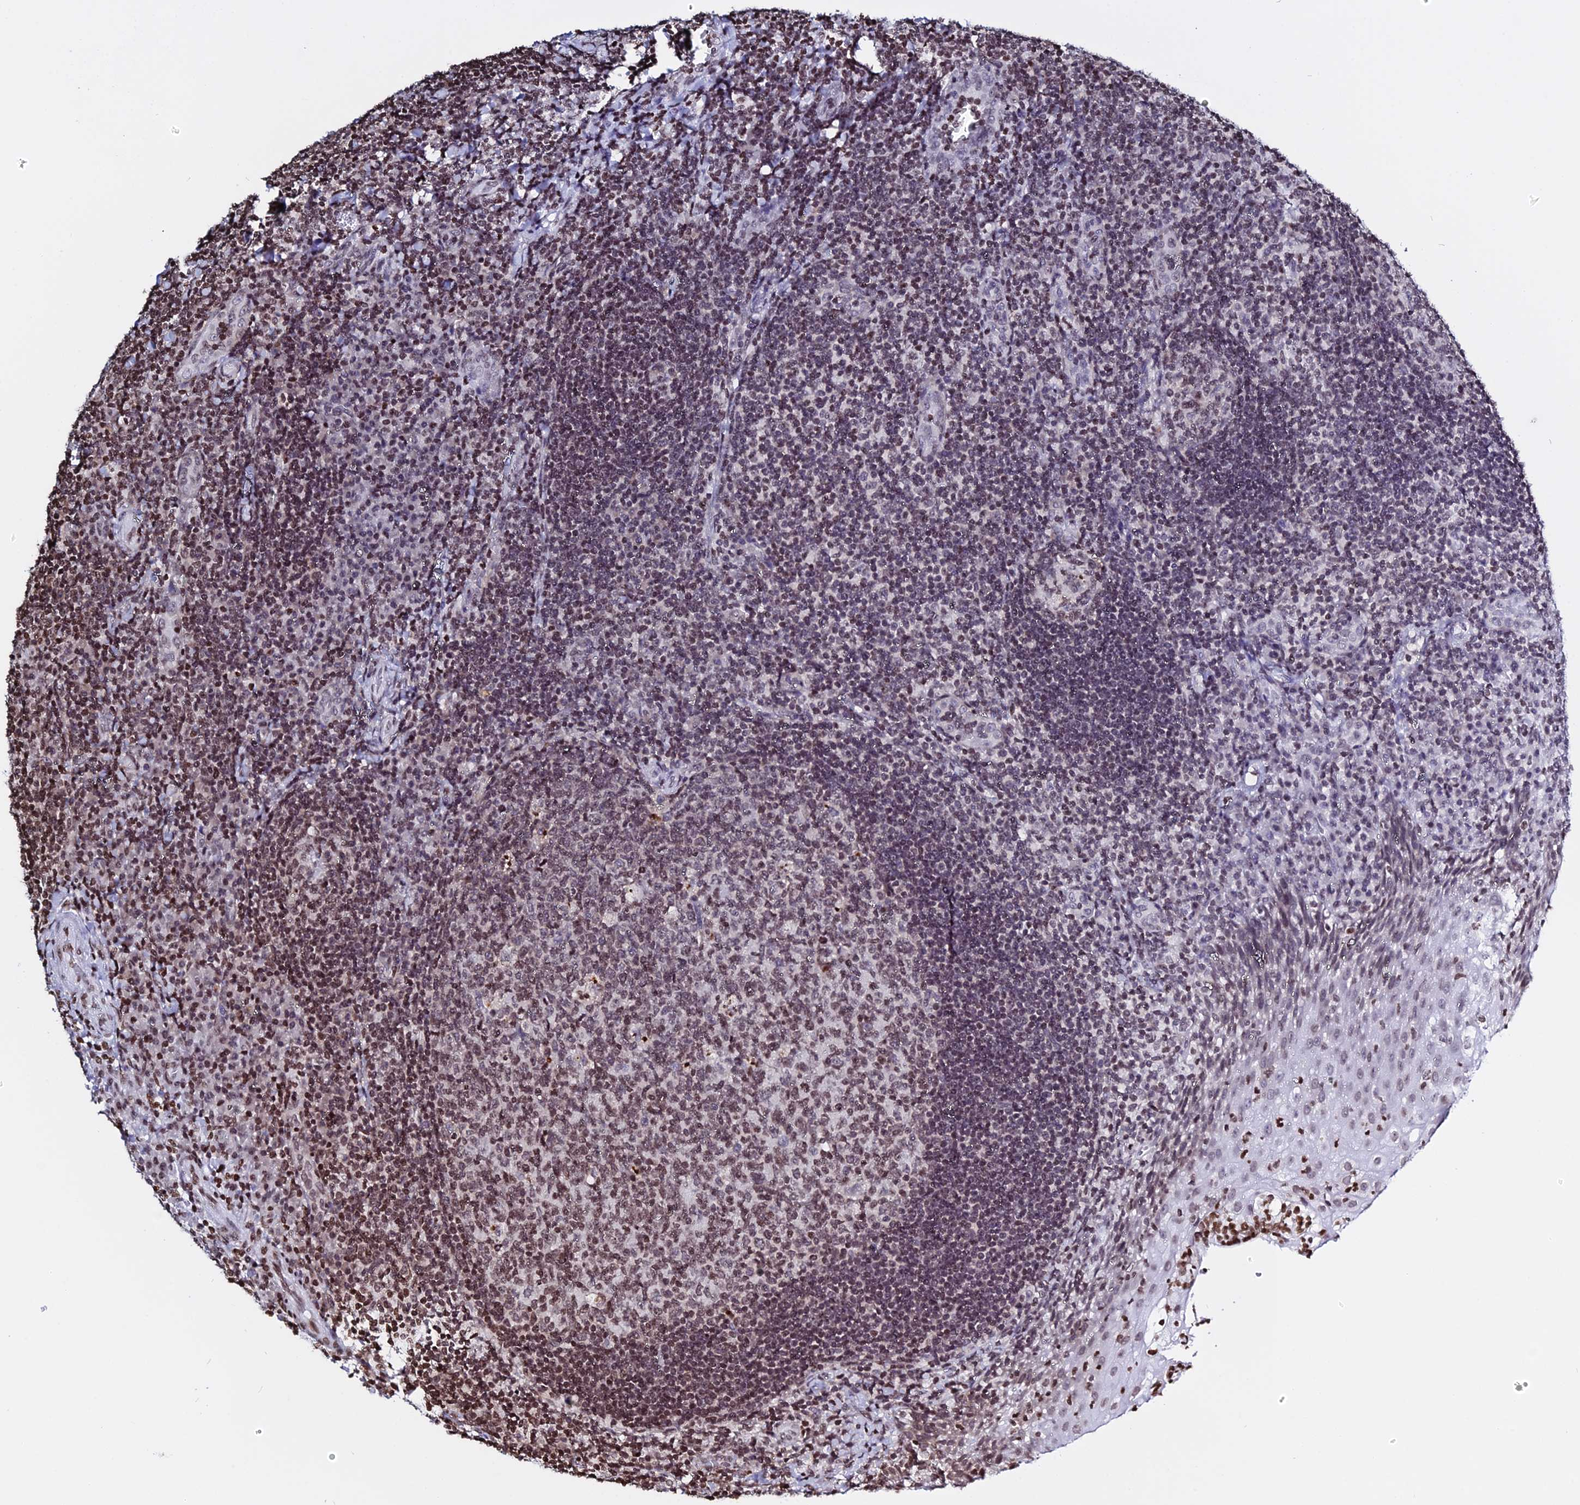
{"staining": {"intensity": "moderate", "quantity": ">75%", "location": "nuclear"}, "tissue": "tonsil", "cell_type": "Germinal center cells", "image_type": "normal", "snomed": [{"axis": "morphology", "description": "Normal tissue, NOS"}, {"axis": "topography", "description": "Tonsil"}], "caption": "Approximately >75% of germinal center cells in unremarkable human tonsil exhibit moderate nuclear protein positivity as visualized by brown immunohistochemical staining.", "gene": "ENSG00000282988", "patient": {"sex": "male", "age": 17}}